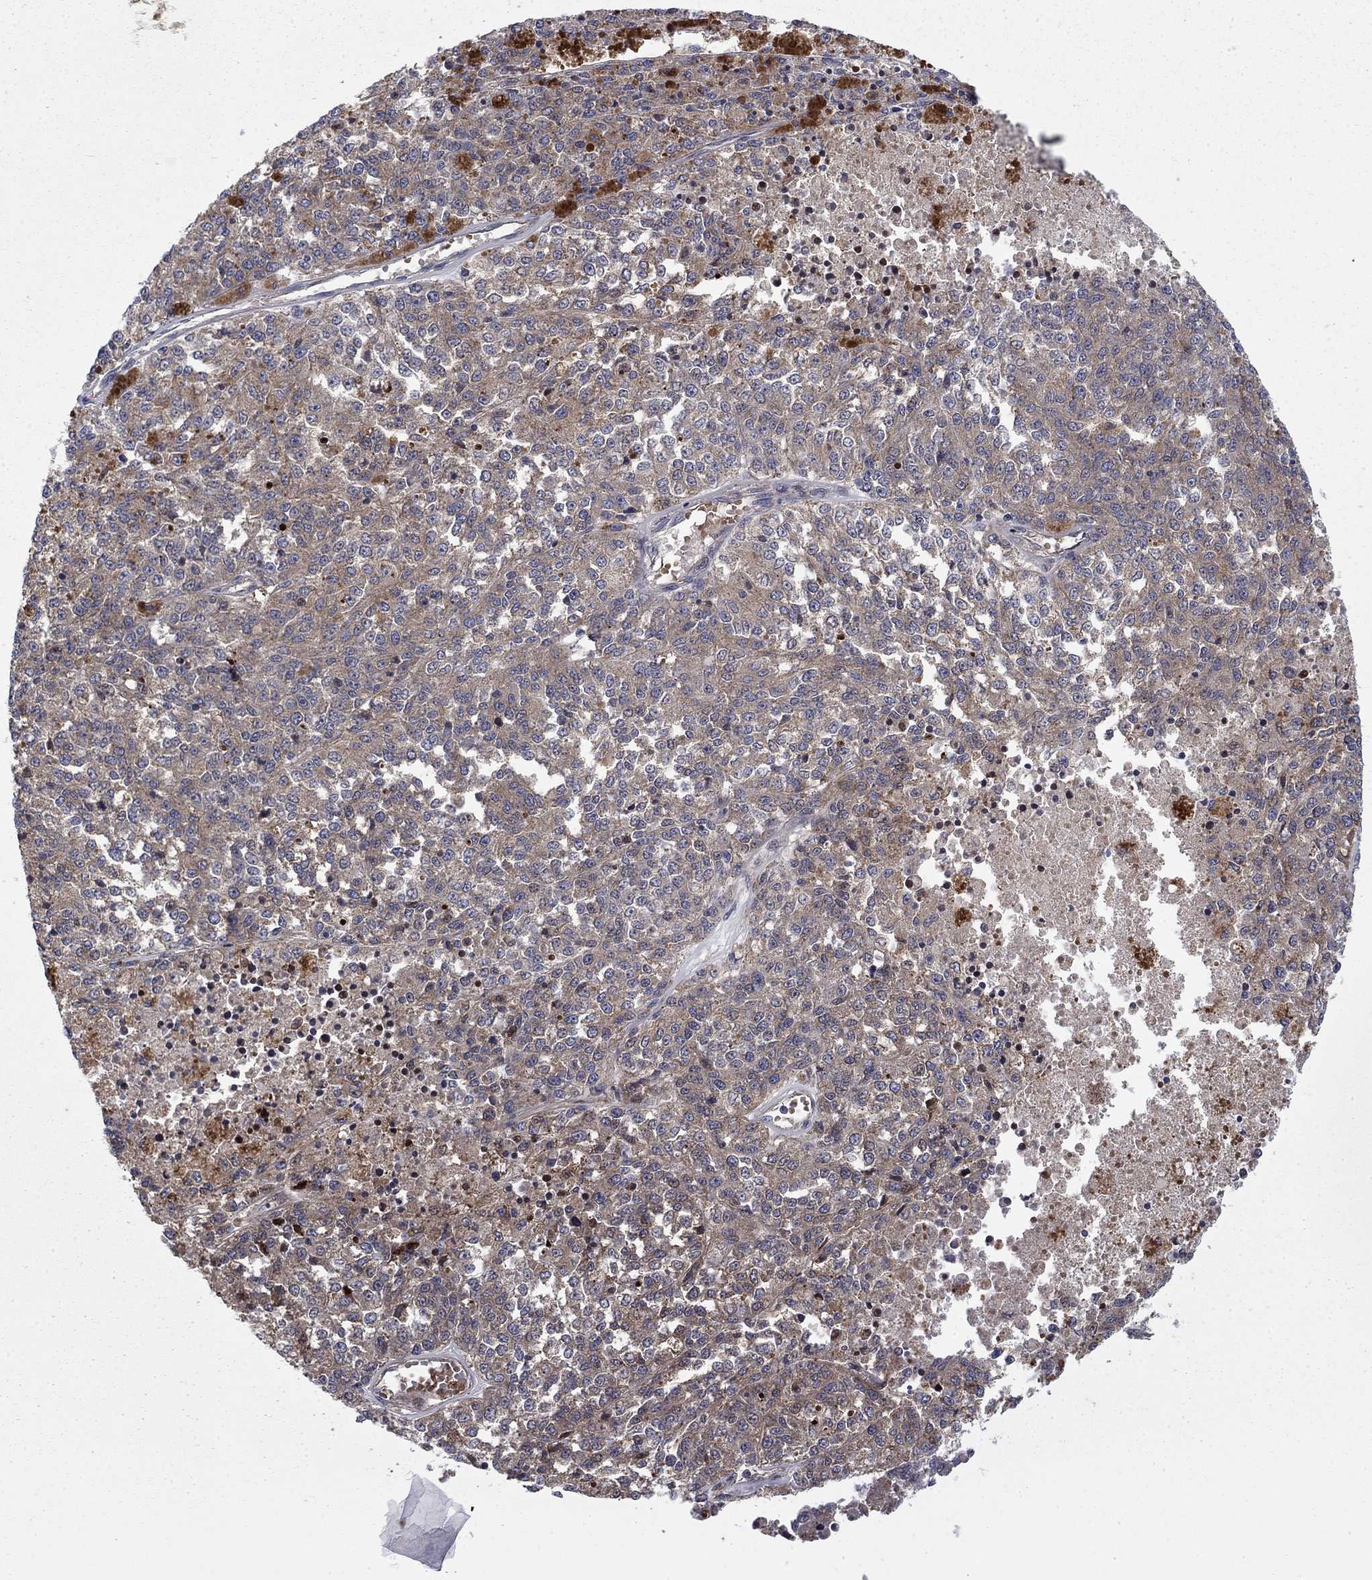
{"staining": {"intensity": "negative", "quantity": "none", "location": "none"}, "tissue": "melanoma", "cell_type": "Tumor cells", "image_type": "cancer", "snomed": [{"axis": "morphology", "description": "Malignant melanoma, Metastatic site"}, {"axis": "topography", "description": "Lymph node"}], "caption": "A high-resolution micrograph shows IHC staining of melanoma, which demonstrates no significant positivity in tumor cells.", "gene": "HDAC4", "patient": {"sex": "female", "age": 64}}